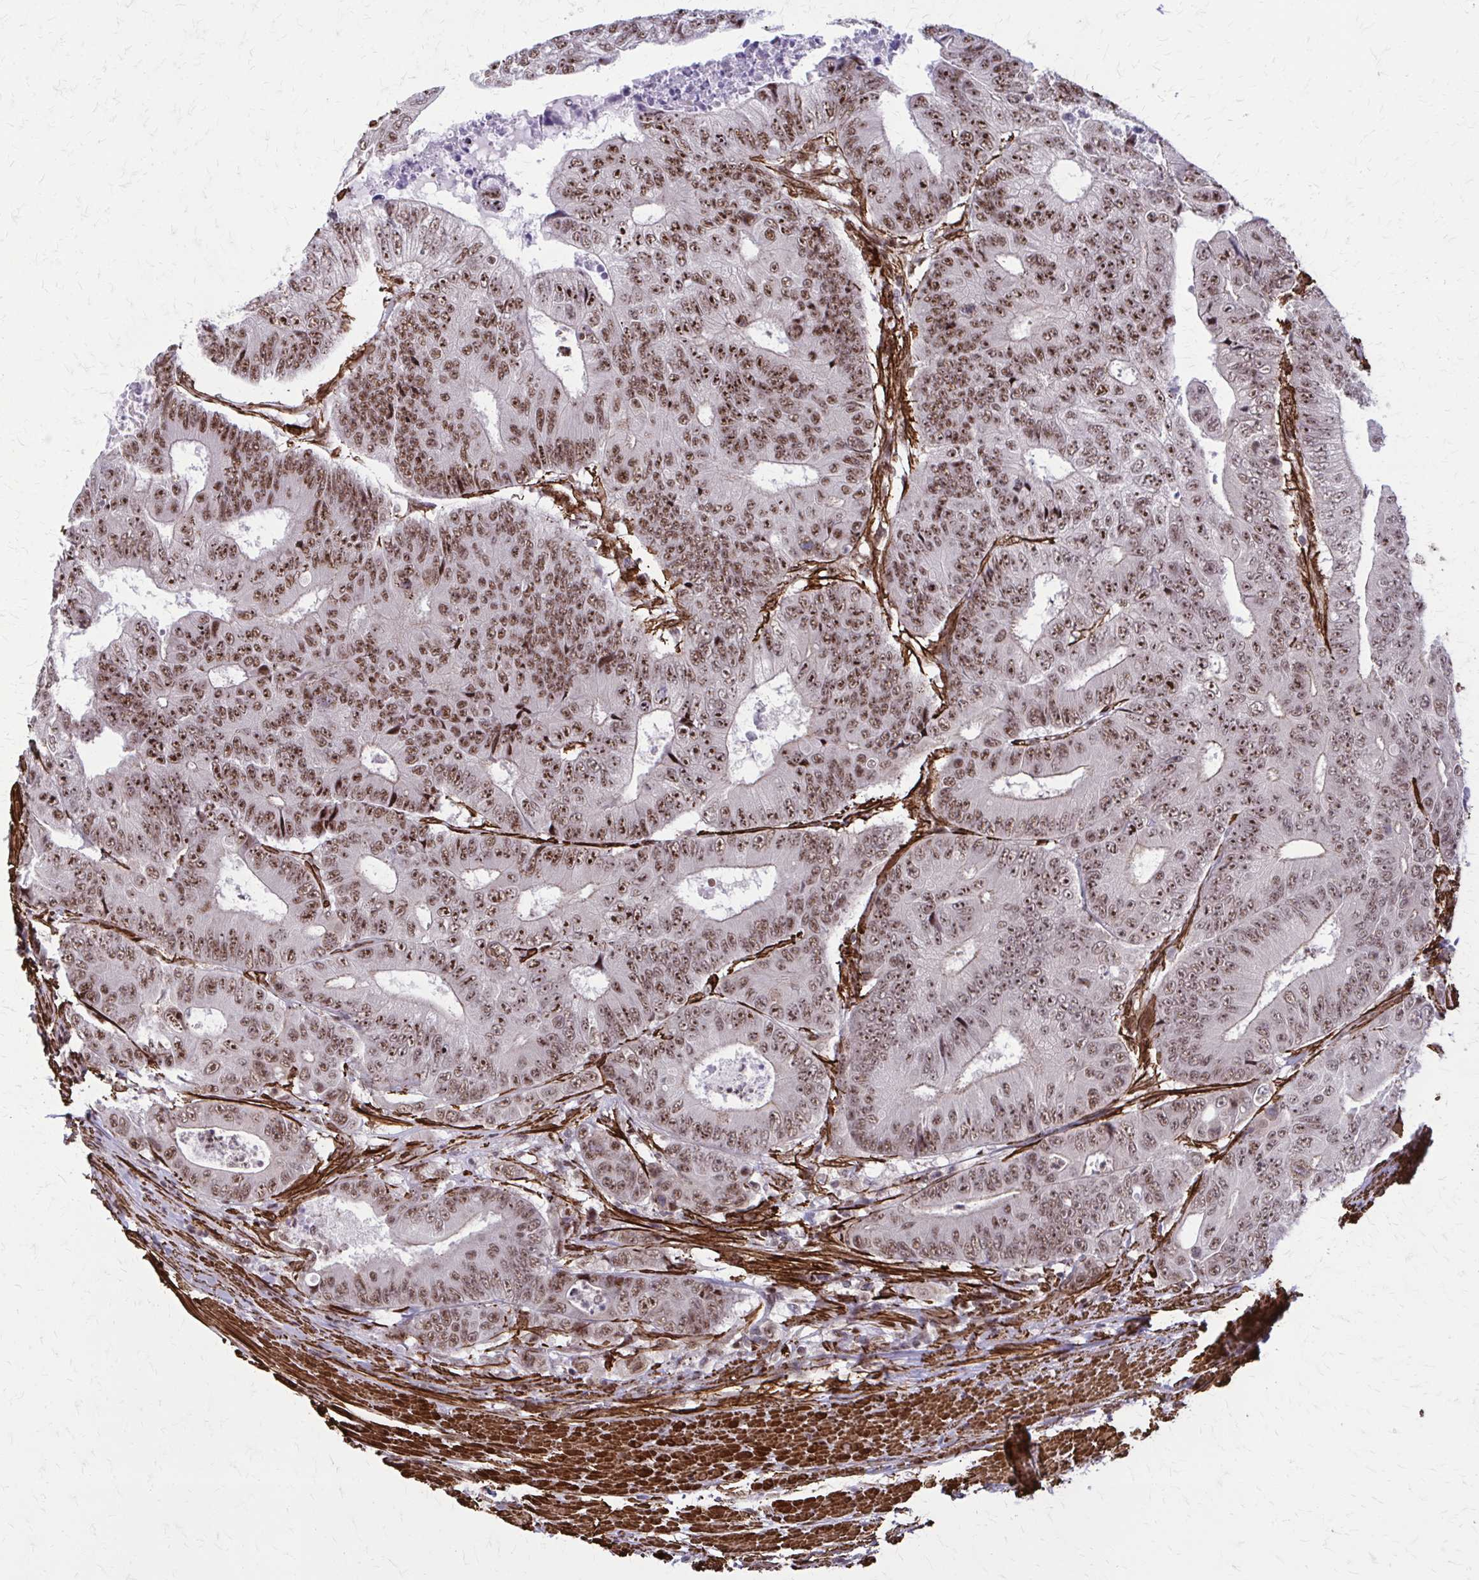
{"staining": {"intensity": "moderate", "quantity": ">75%", "location": "nuclear"}, "tissue": "colorectal cancer", "cell_type": "Tumor cells", "image_type": "cancer", "snomed": [{"axis": "morphology", "description": "Adenocarcinoma, NOS"}, {"axis": "topography", "description": "Colon"}], "caption": "Immunohistochemistry (IHC) (DAB (3,3'-diaminobenzidine)) staining of adenocarcinoma (colorectal) displays moderate nuclear protein staining in approximately >75% of tumor cells.", "gene": "NRBF2", "patient": {"sex": "female", "age": 48}}